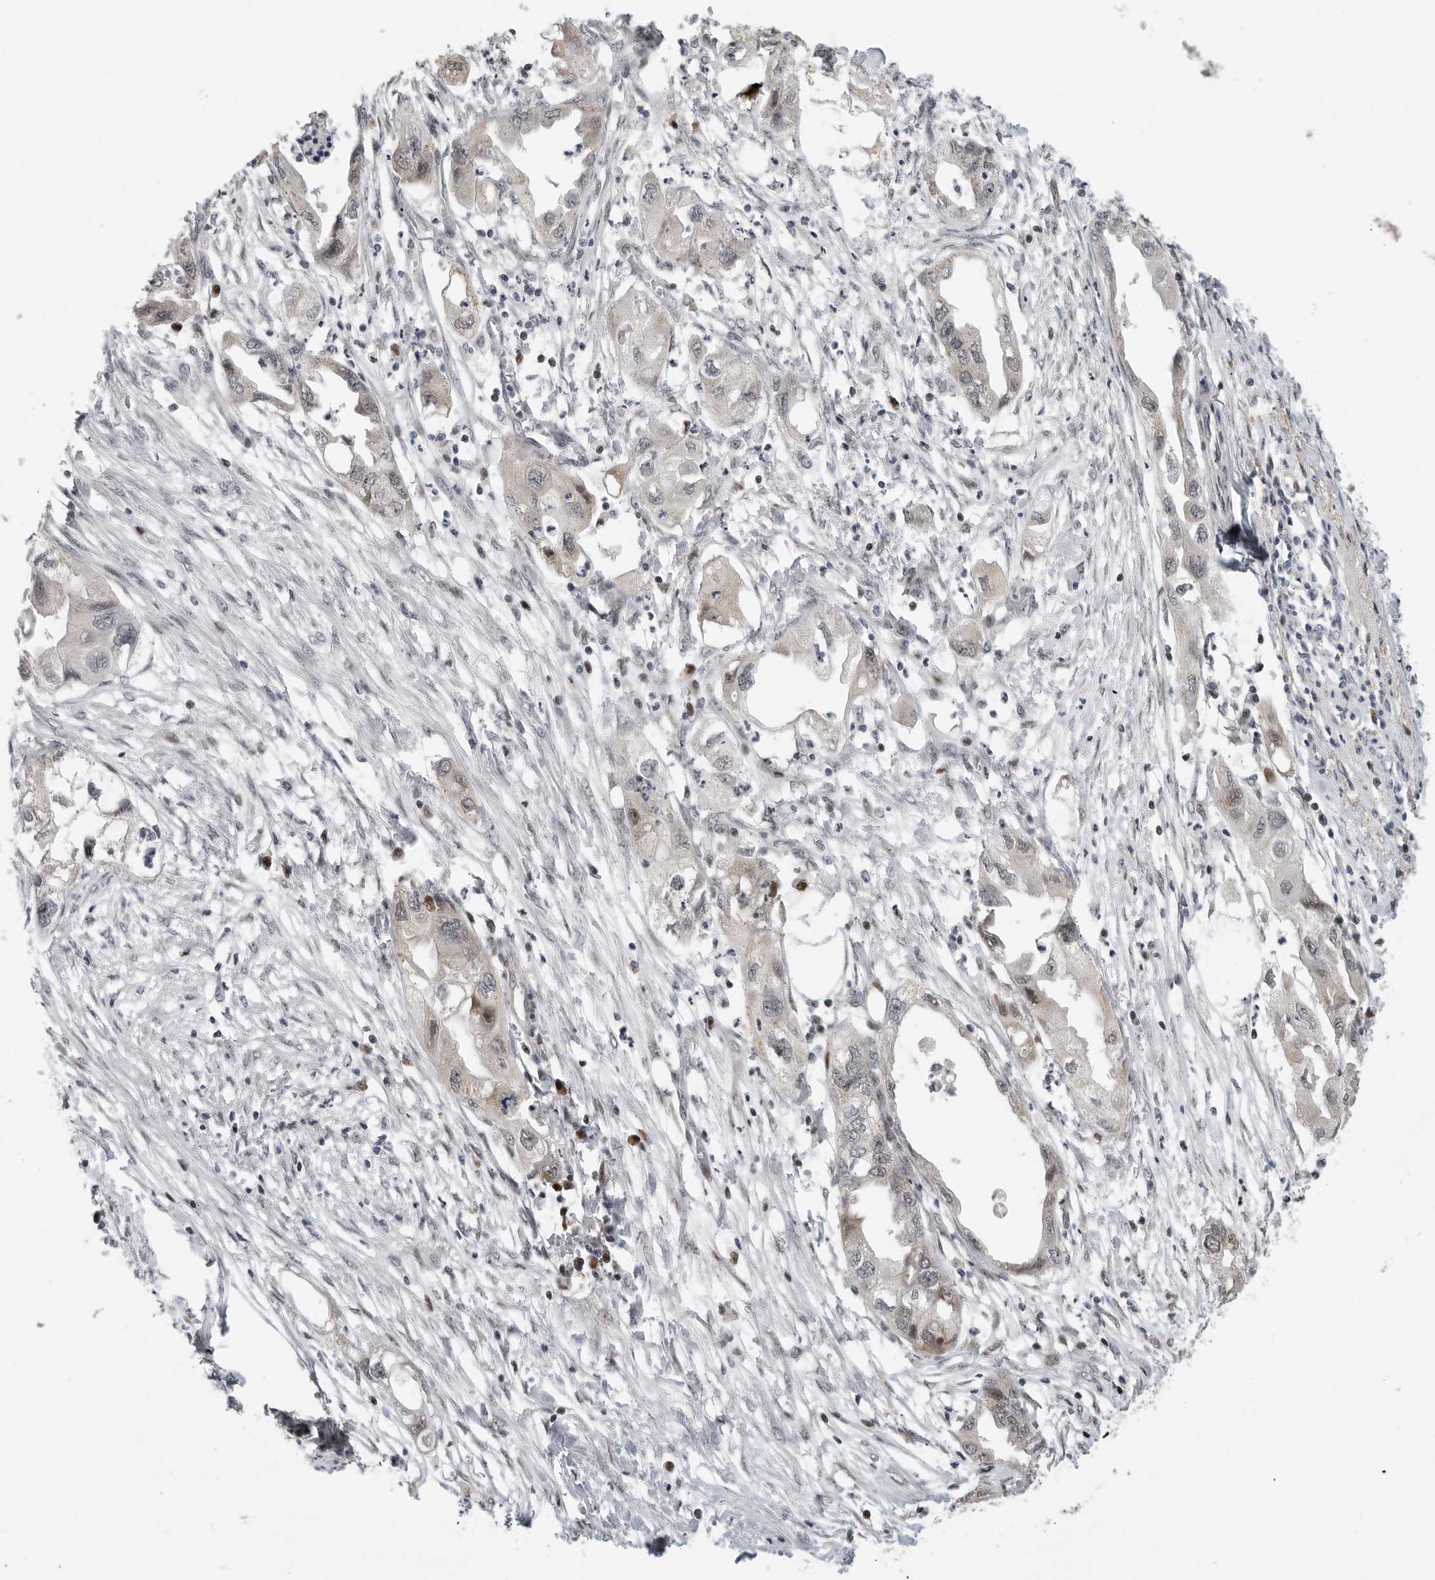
{"staining": {"intensity": "weak", "quantity": "<25%", "location": "cytoplasmic/membranous,nuclear"}, "tissue": "endometrial cancer", "cell_type": "Tumor cells", "image_type": "cancer", "snomed": [{"axis": "morphology", "description": "Adenocarcinoma, NOS"}, {"axis": "morphology", "description": "Adenocarcinoma, metastatic, NOS"}, {"axis": "topography", "description": "Adipose tissue"}, {"axis": "topography", "description": "Endometrium"}], "caption": "The immunohistochemistry histopathology image has no significant positivity in tumor cells of adenocarcinoma (endometrial) tissue.", "gene": "PCMTD1", "patient": {"sex": "female", "age": 67}}